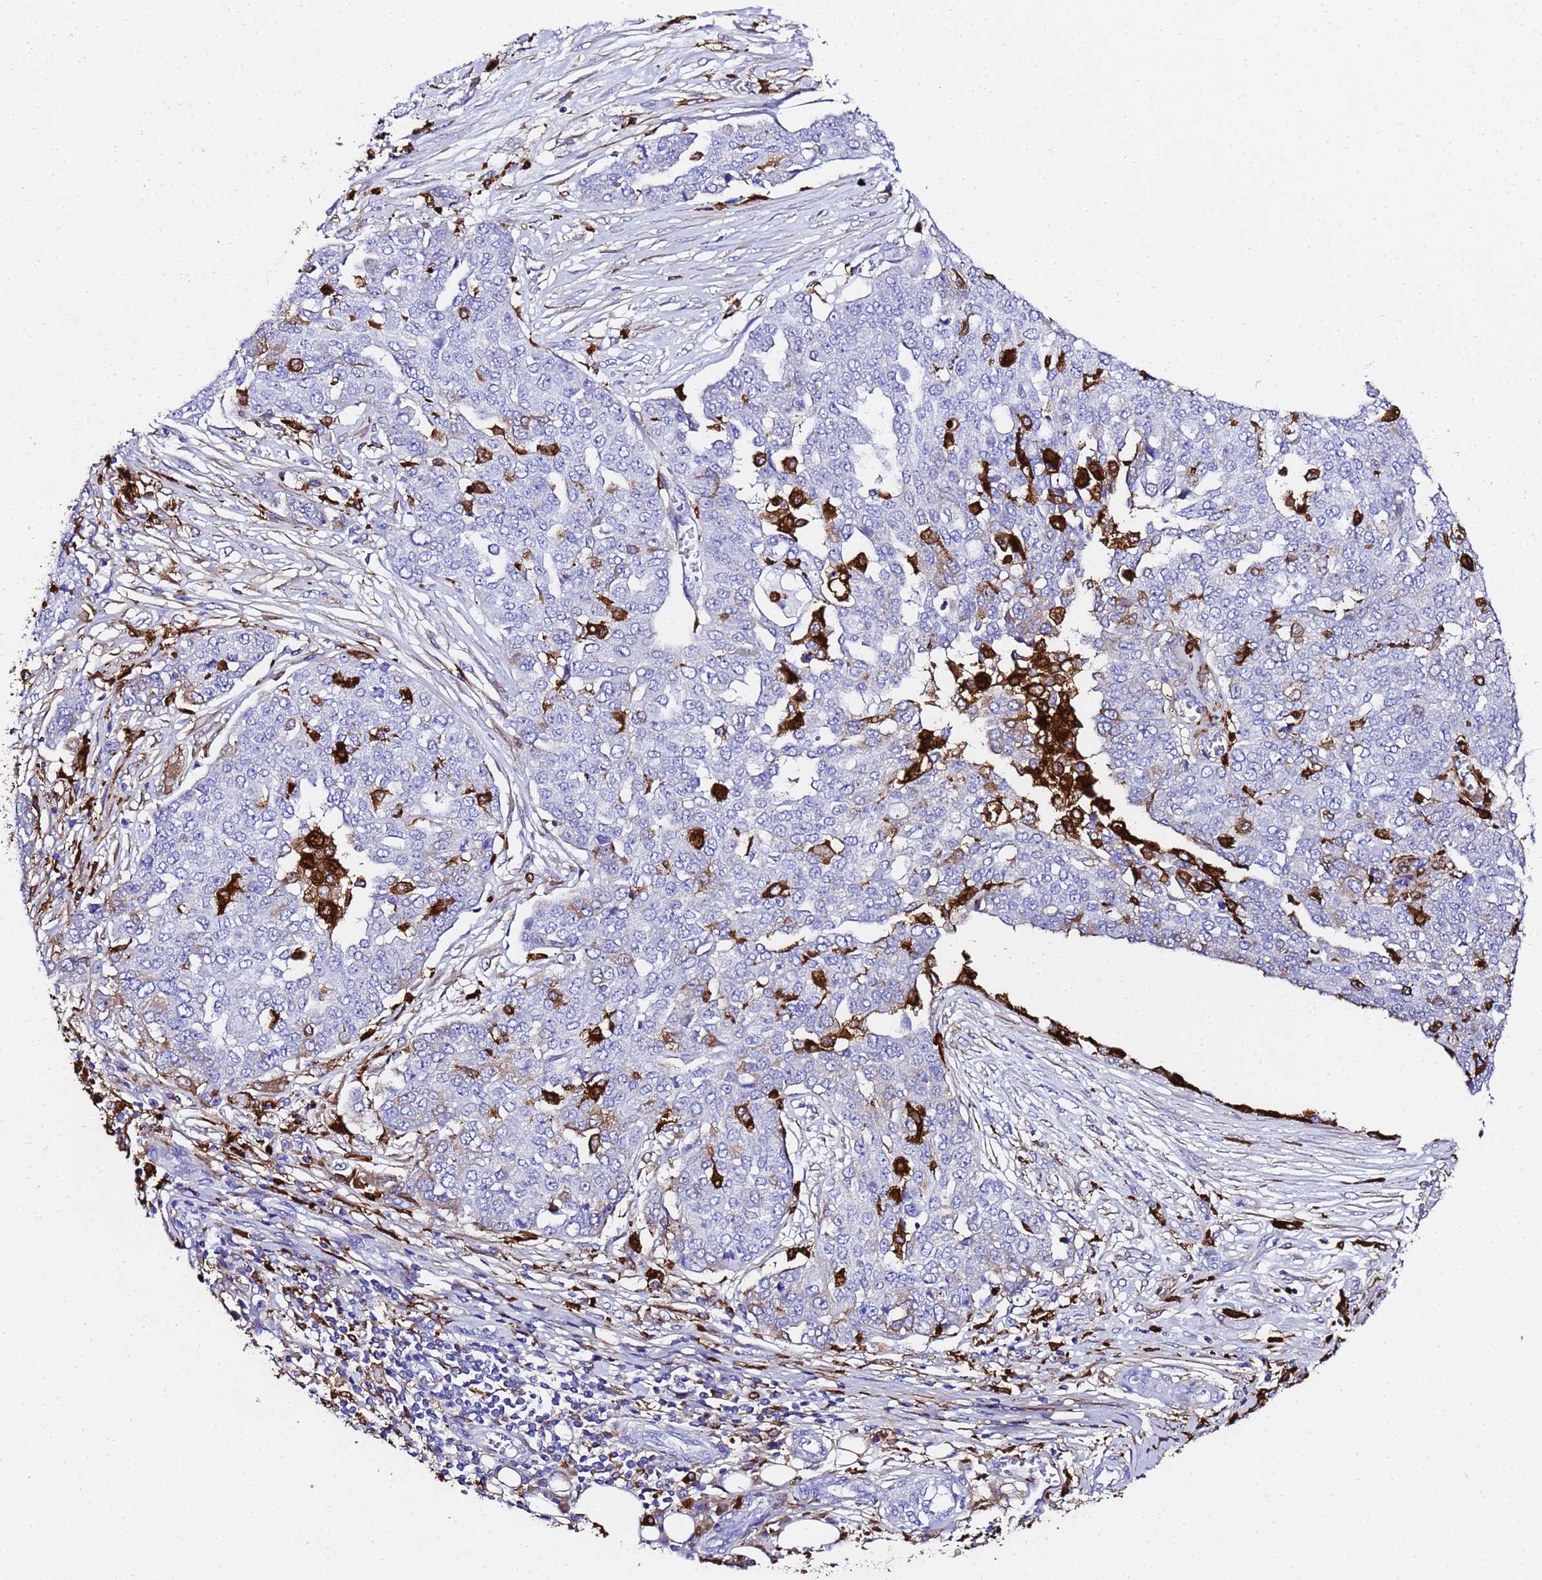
{"staining": {"intensity": "strong", "quantity": "<25%", "location": "cytoplasmic/membranous"}, "tissue": "ovarian cancer", "cell_type": "Tumor cells", "image_type": "cancer", "snomed": [{"axis": "morphology", "description": "Cystadenocarcinoma, serous, NOS"}, {"axis": "topography", "description": "Soft tissue"}, {"axis": "topography", "description": "Ovary"}], "caption": "Tumor cells display strong cytoplasmic/membranous staining in about <25% of cells in ovarian cancer. (Brightfield microscopy of DAB IHC at high magnification).", "gene": "FTL", "patient": {"sex": "female", "age": 57}}